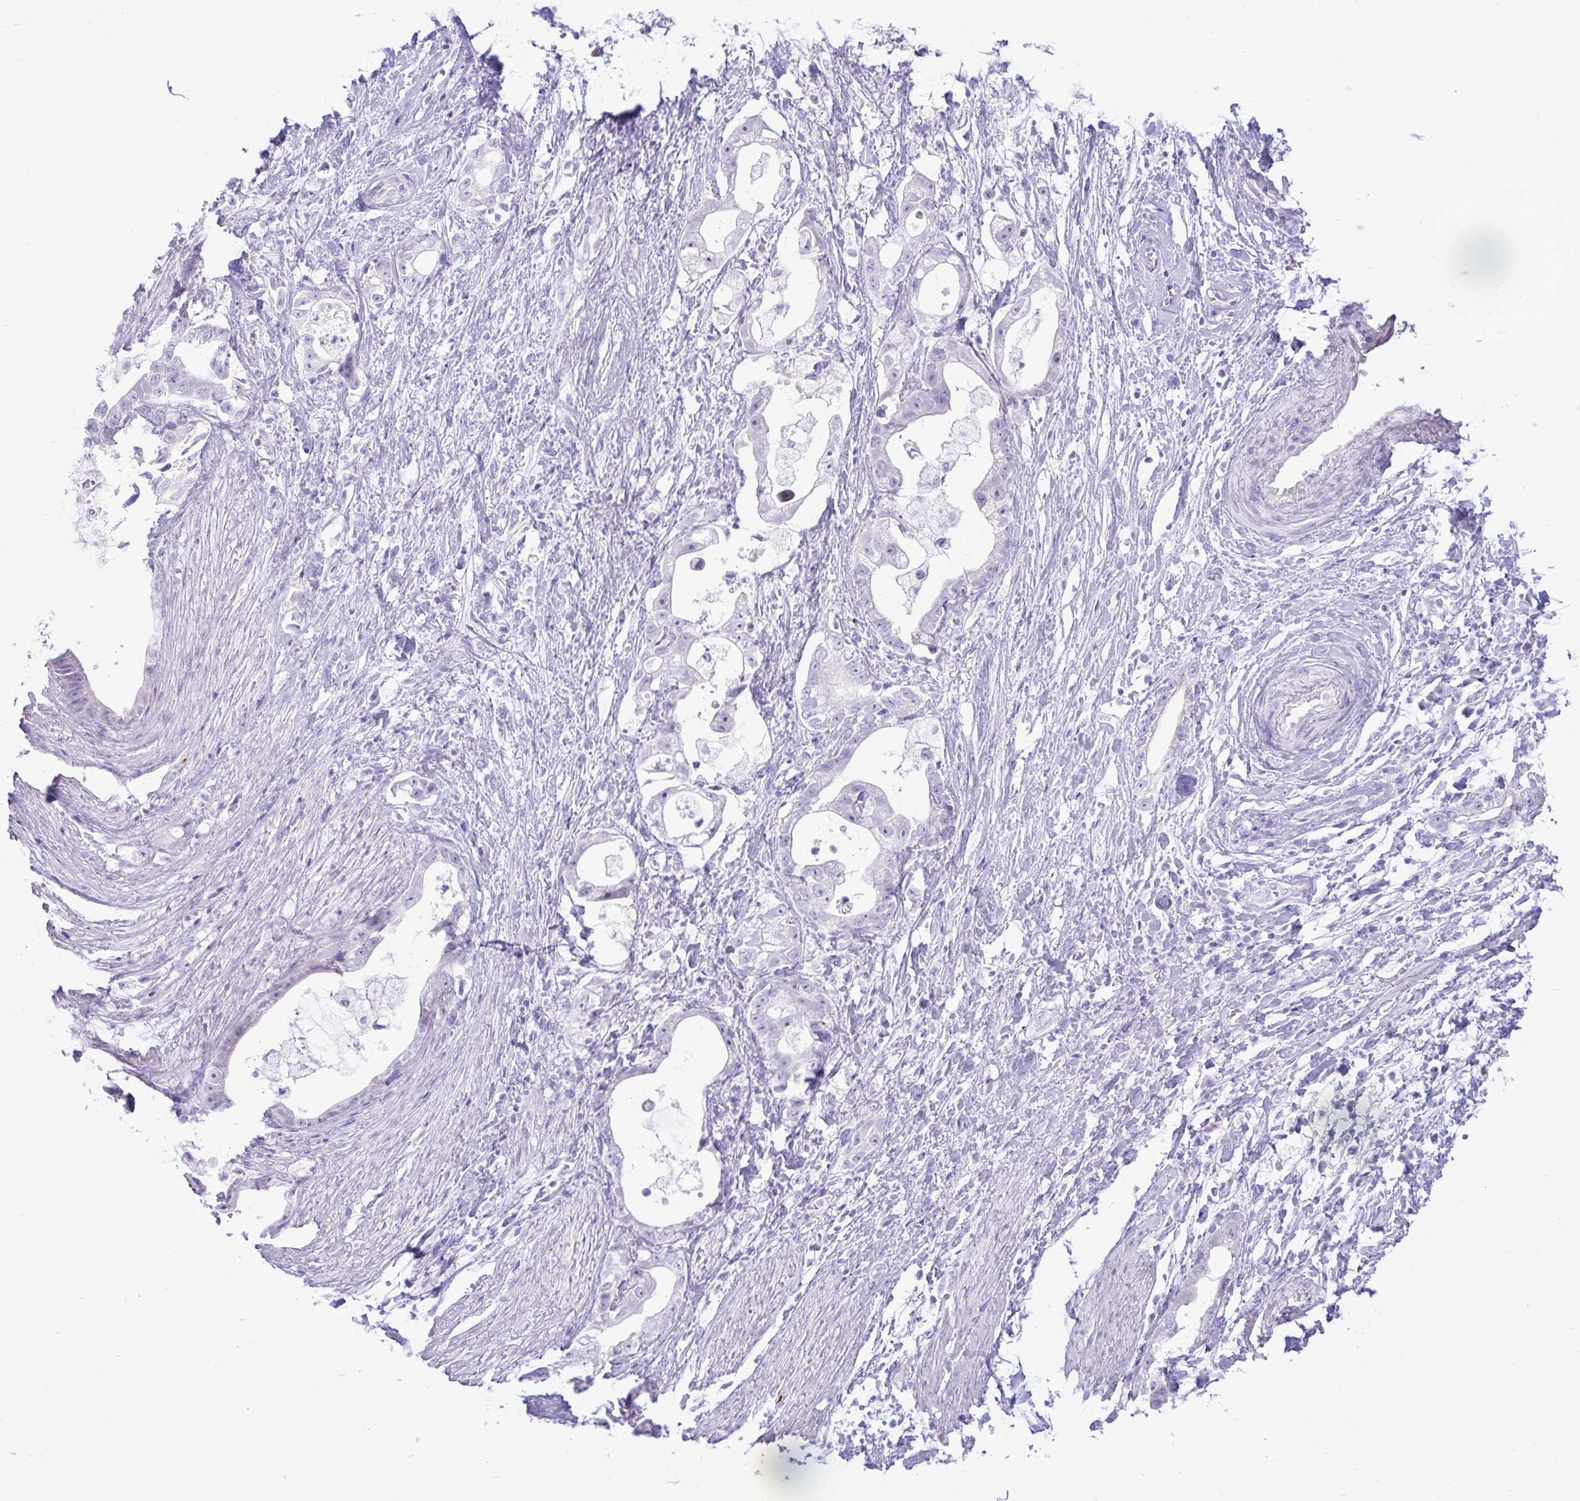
{"staining": {"intensity": "negative", "quantity": "none", "location": "none"}, "tissue": "stomach cancer", "cell_type": "Tumor cells", "image_type": "cancer", "snomed": [{"axis": "morphology", "description": "Adenocarcinoma, NOS"}, {"axis": "topography", "description": "Stomach"}], "caption": "A high-resolution histopathology image shows IHC staining of stomach cancer, which reveals no significant staining in tumor cells.", "gene": "ZNF101", "patient": {"sex": "male", "age": 55}}